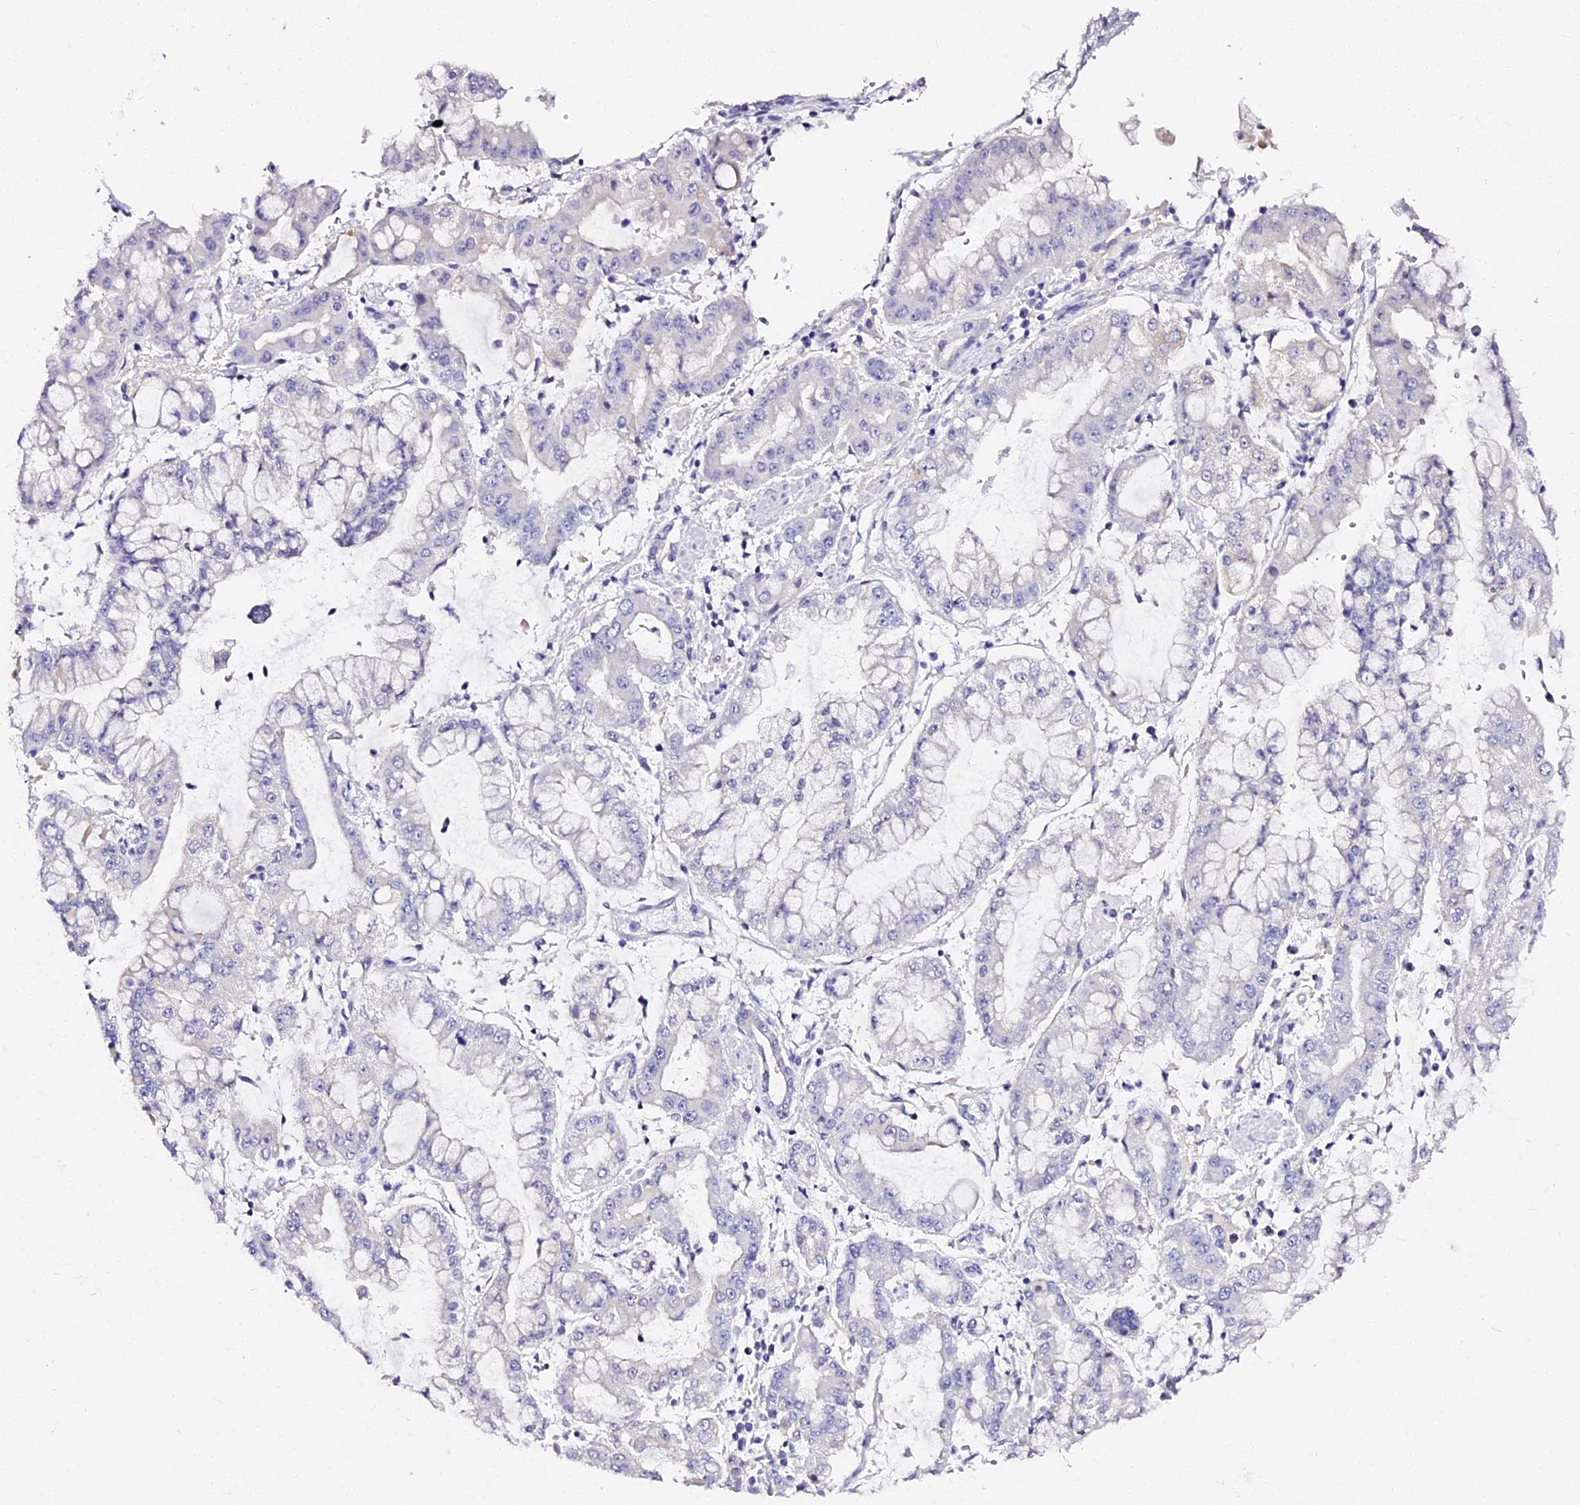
{"staining": {"intensity": "negative", "quantity": "none", "location": "none"}, "tissue": "stomach cancer", "cell_type": "Tumor cells", "image_type": "cancer", "snomed": [{"axis": "morphology", "description": "Adenocarcinoma, NOS"}, {"axis": "topography", "description": "Stomach"}], "caption": "Tumor cells show no significant expression in stomach cancer. Nuclei are stained in blue.", "gene": "VPS33B", "patient": {"sex": "male", "age": 76}}